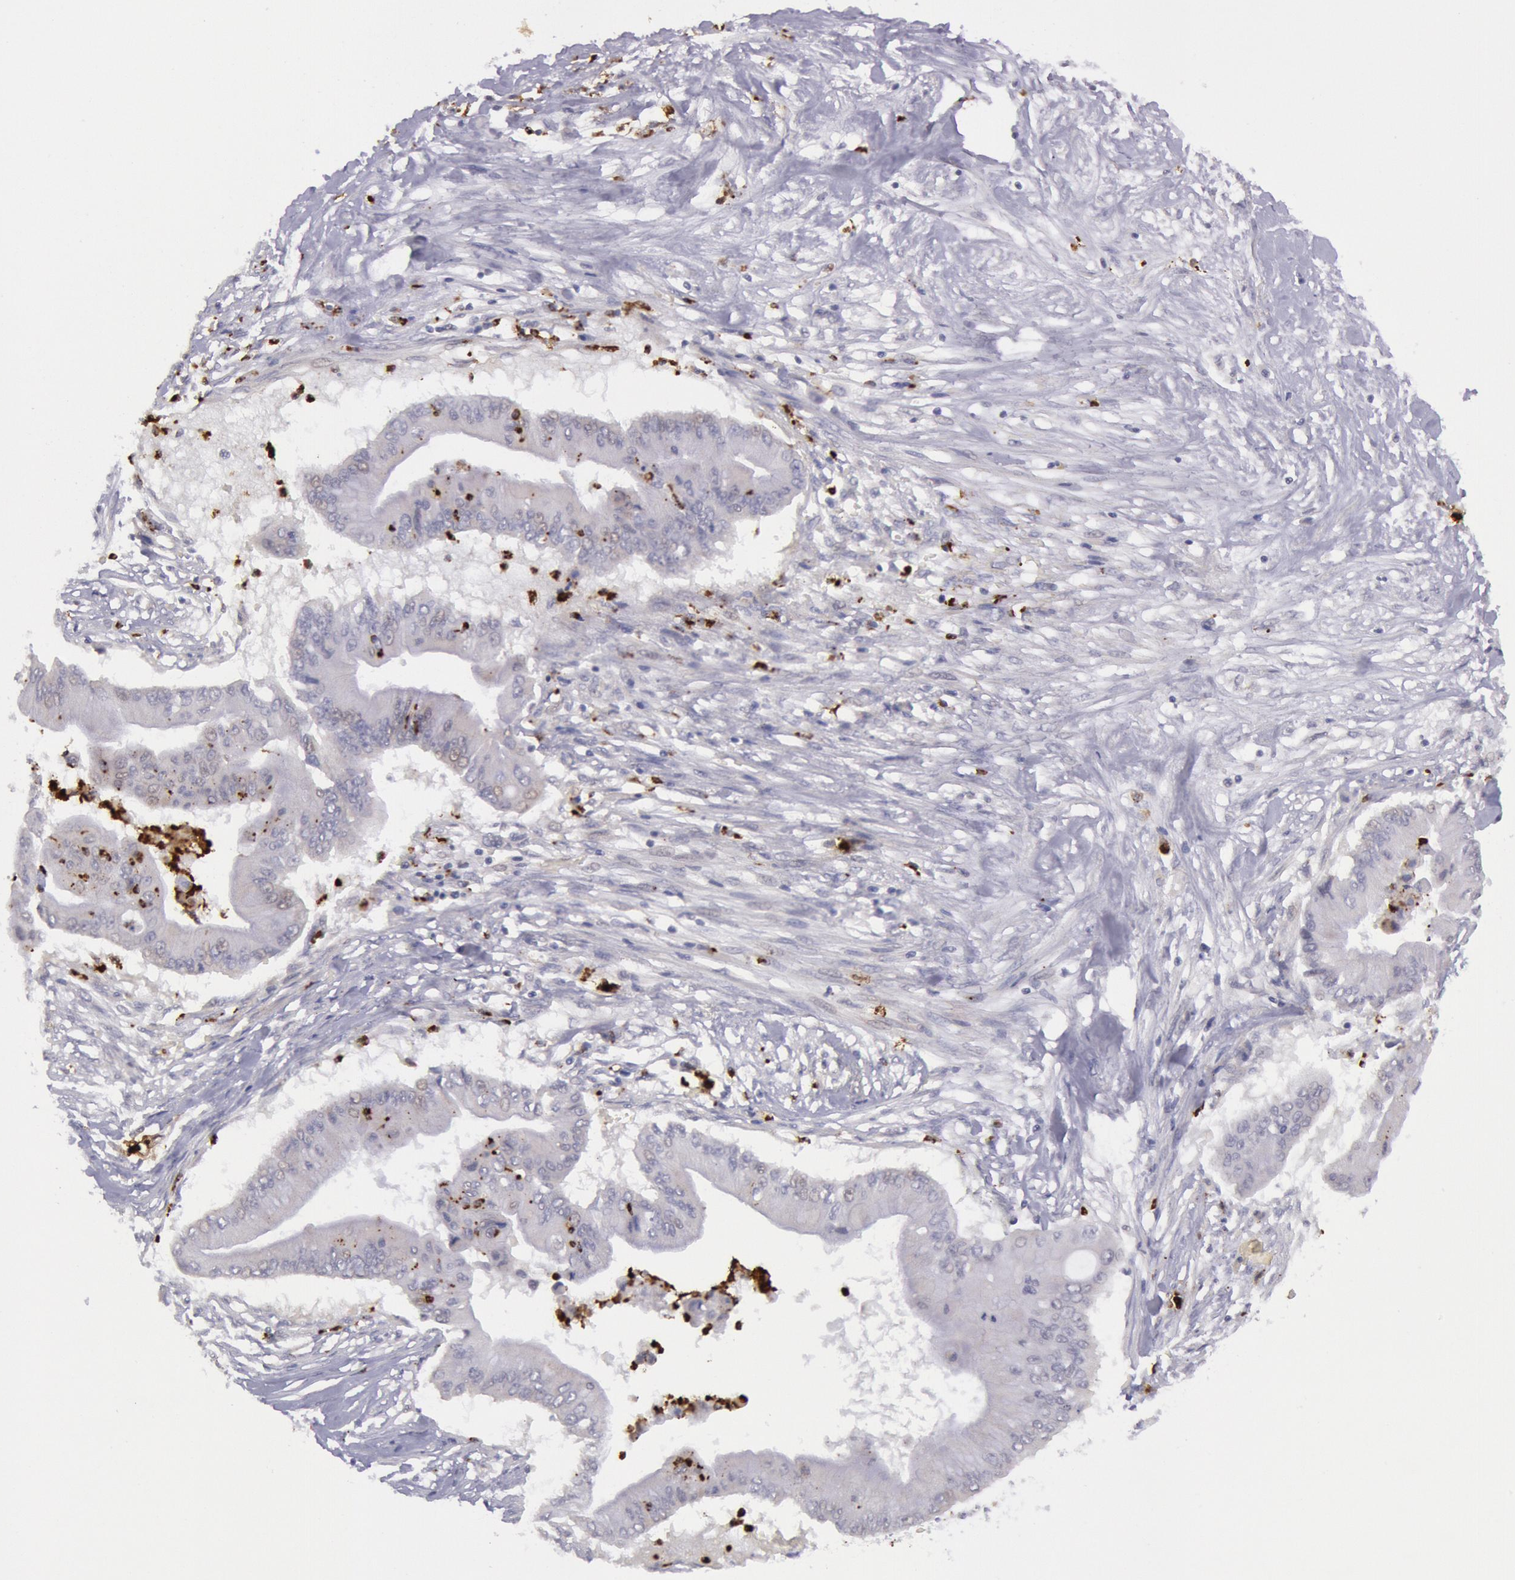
{"staining": {"intensity": "negative", "quantity": "none", "location": "none"}, "tissue": "pancreatic cancer", "cell_type": "Tumor cells", "image_type": "cancer", "snomed": [{"axis": "morphology", "description": "Adenocarcinoma, NOS"}, {"axis": "topography", "description": "Pancreas"}], "caption": "The immunohistochemistry image has no significant staining in tumor cells of pancreatic cancer (adenocarcinoma) tissue.", "gene": "KDM6A", "patient": {"sex": "male", "age": 62}}